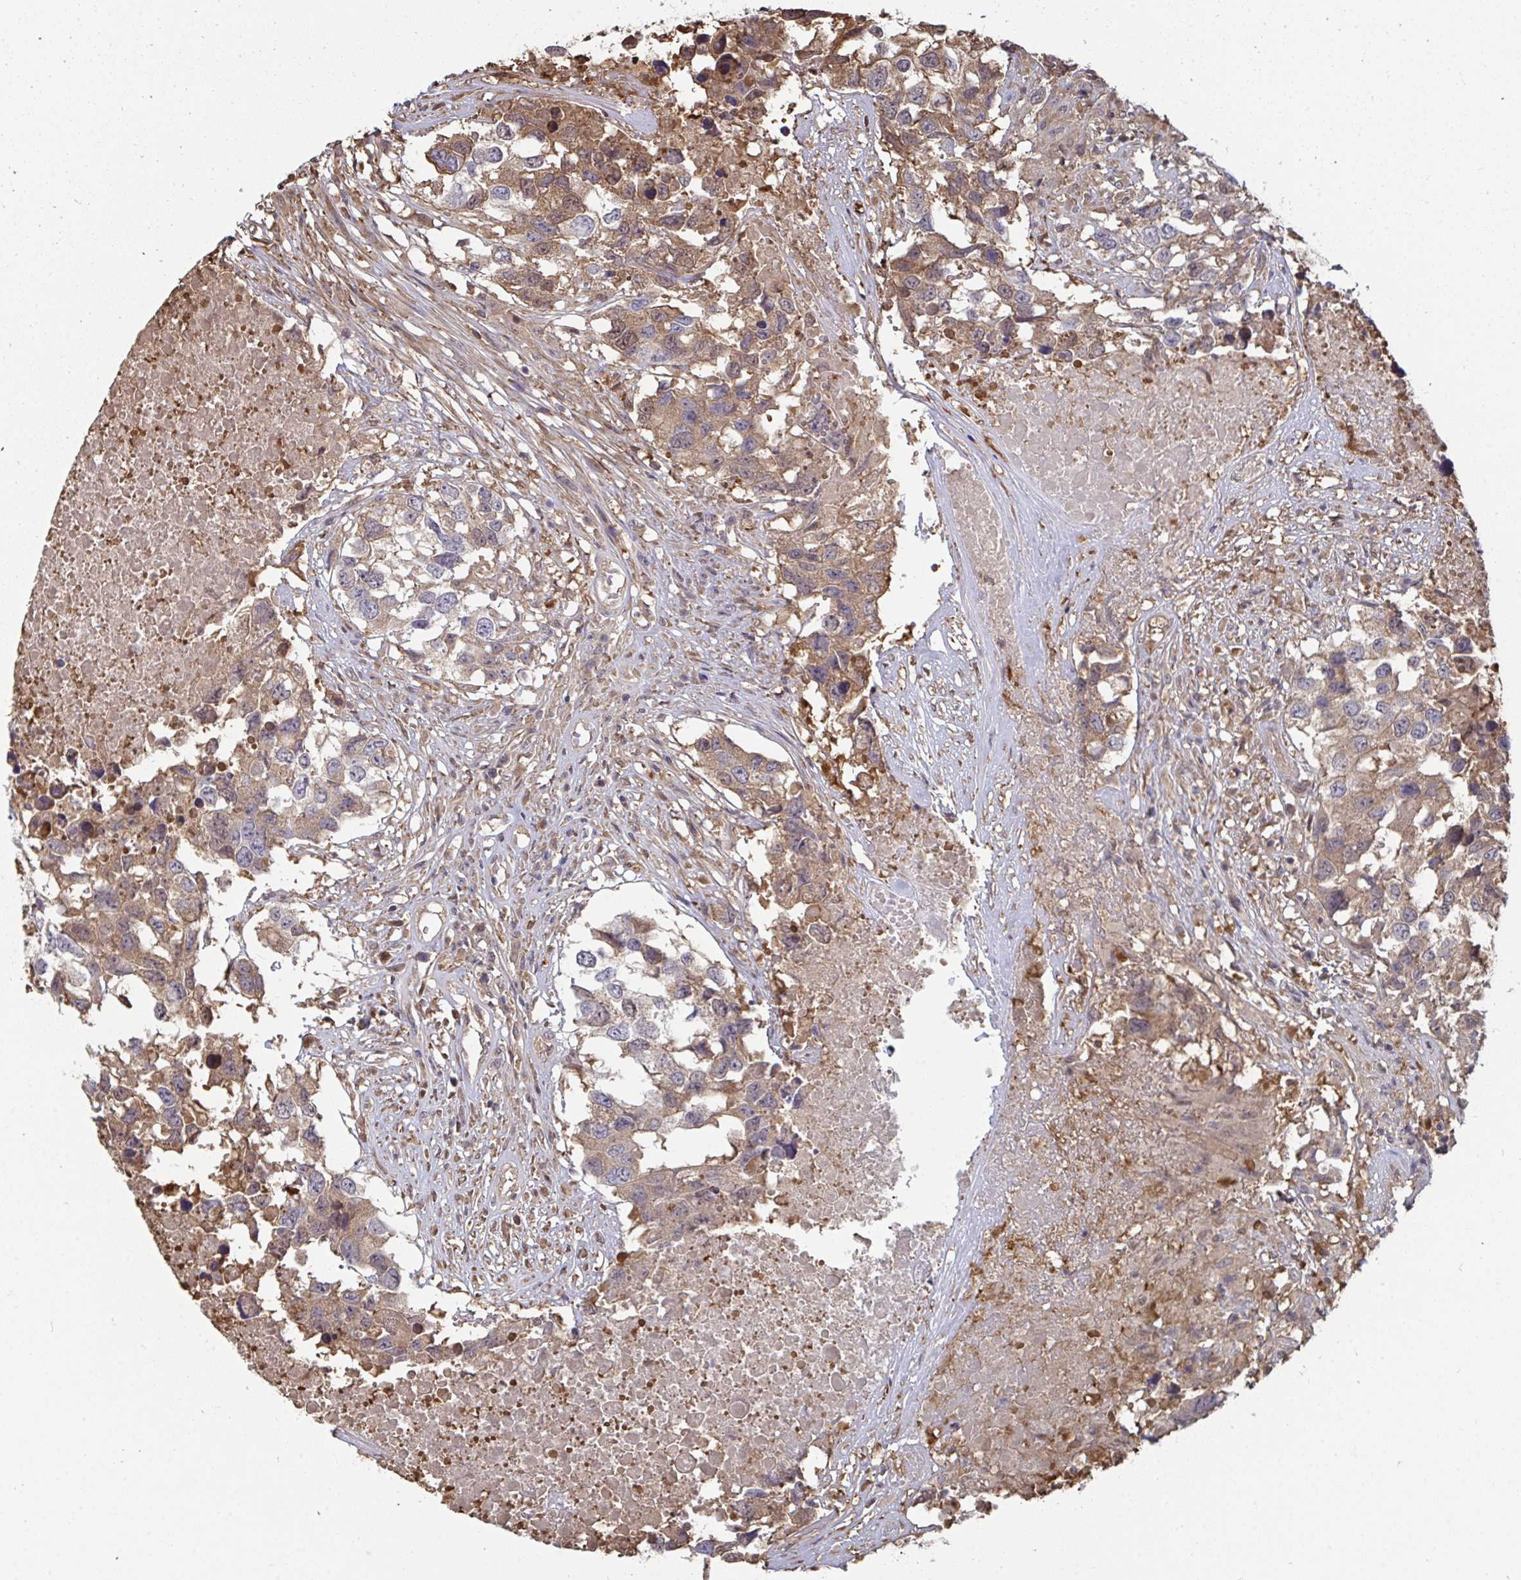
{"staining": {"intensity": "moderate", "quantity": "25%-75%", "location": "cytoplasmic/membranous,nuclear"}, "tissue": "testis cancer", "cell_type": "Tumor cells", "image_type": "cancer", "snomed": [{"axis": "morphology", "description": "Carcinoma, Embryonal, NOS"}, {"axis": "topography", "description": "Testis"}], "caption": "Testis embryonal carcinoma tissue demonstrates moderate cytoplasmic/membranous and nuclear positivity in about 25%-75% of tumor cells, visualized by immunohistochemistry.", "gene": "TTC9C", "patient": {"sex": "male", "age": 83}}